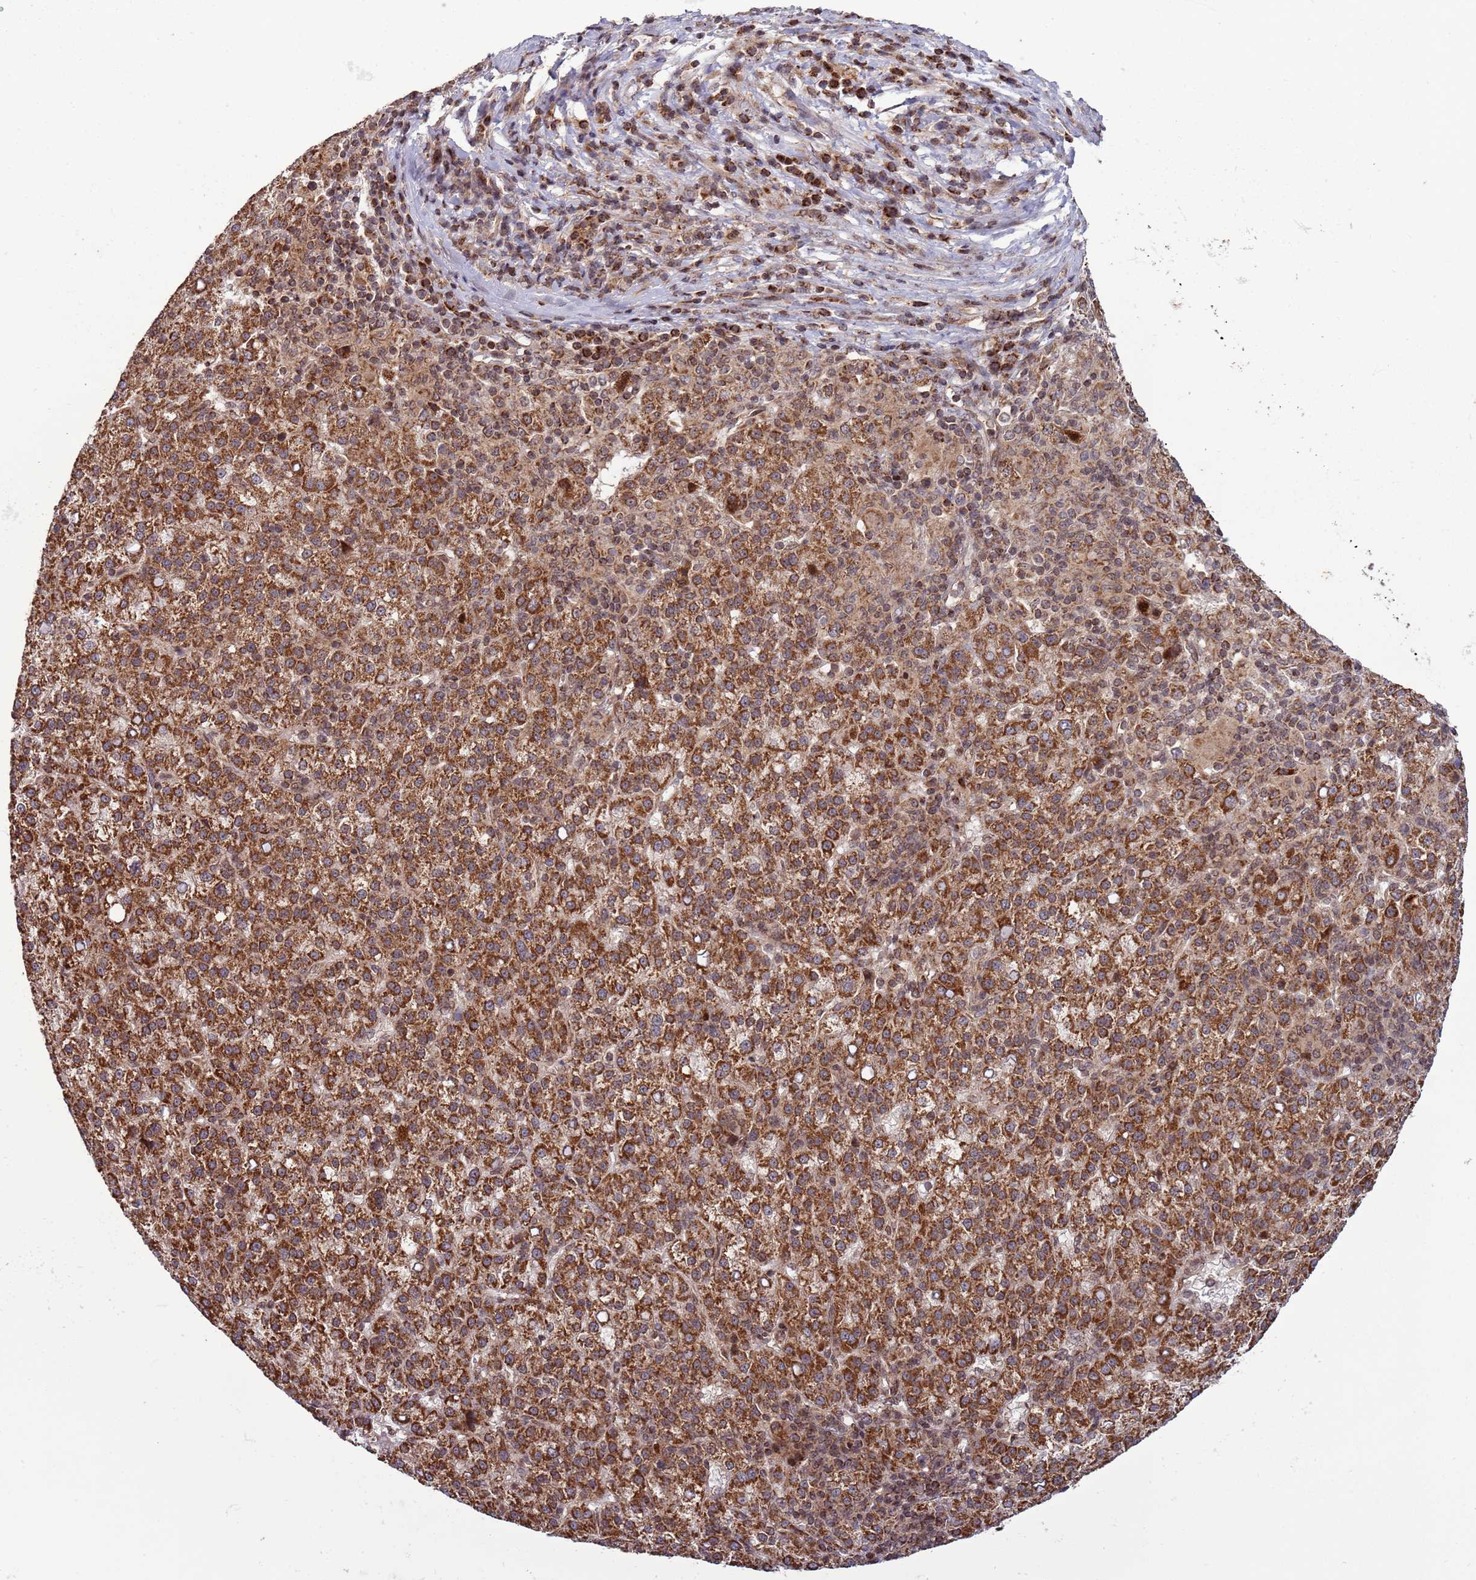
{"staining": {"intensity": "strong", "quantity": ">75%", "location": "cytoplasmic/membranous"}, "tissue": "liver cancer", "cell_type": "Tumor cells", "image_type": "cancer", "snomed": [{"axis": "morphology", "description": "Carcinoma, Hepatocellular, NOS"}, {"axis": "topography", "description": "Liver"}], "caption": "Protein positivity by immunohistochemistry reveals strong cytoplasmic/membranous positivity in approximately >75% of tumor cells in liver cancer. (DAB = brown stain, brightfield microscopy at high magnification).", "gene": "RCOR2", "patient": {"sex": "female", "age": 58}}